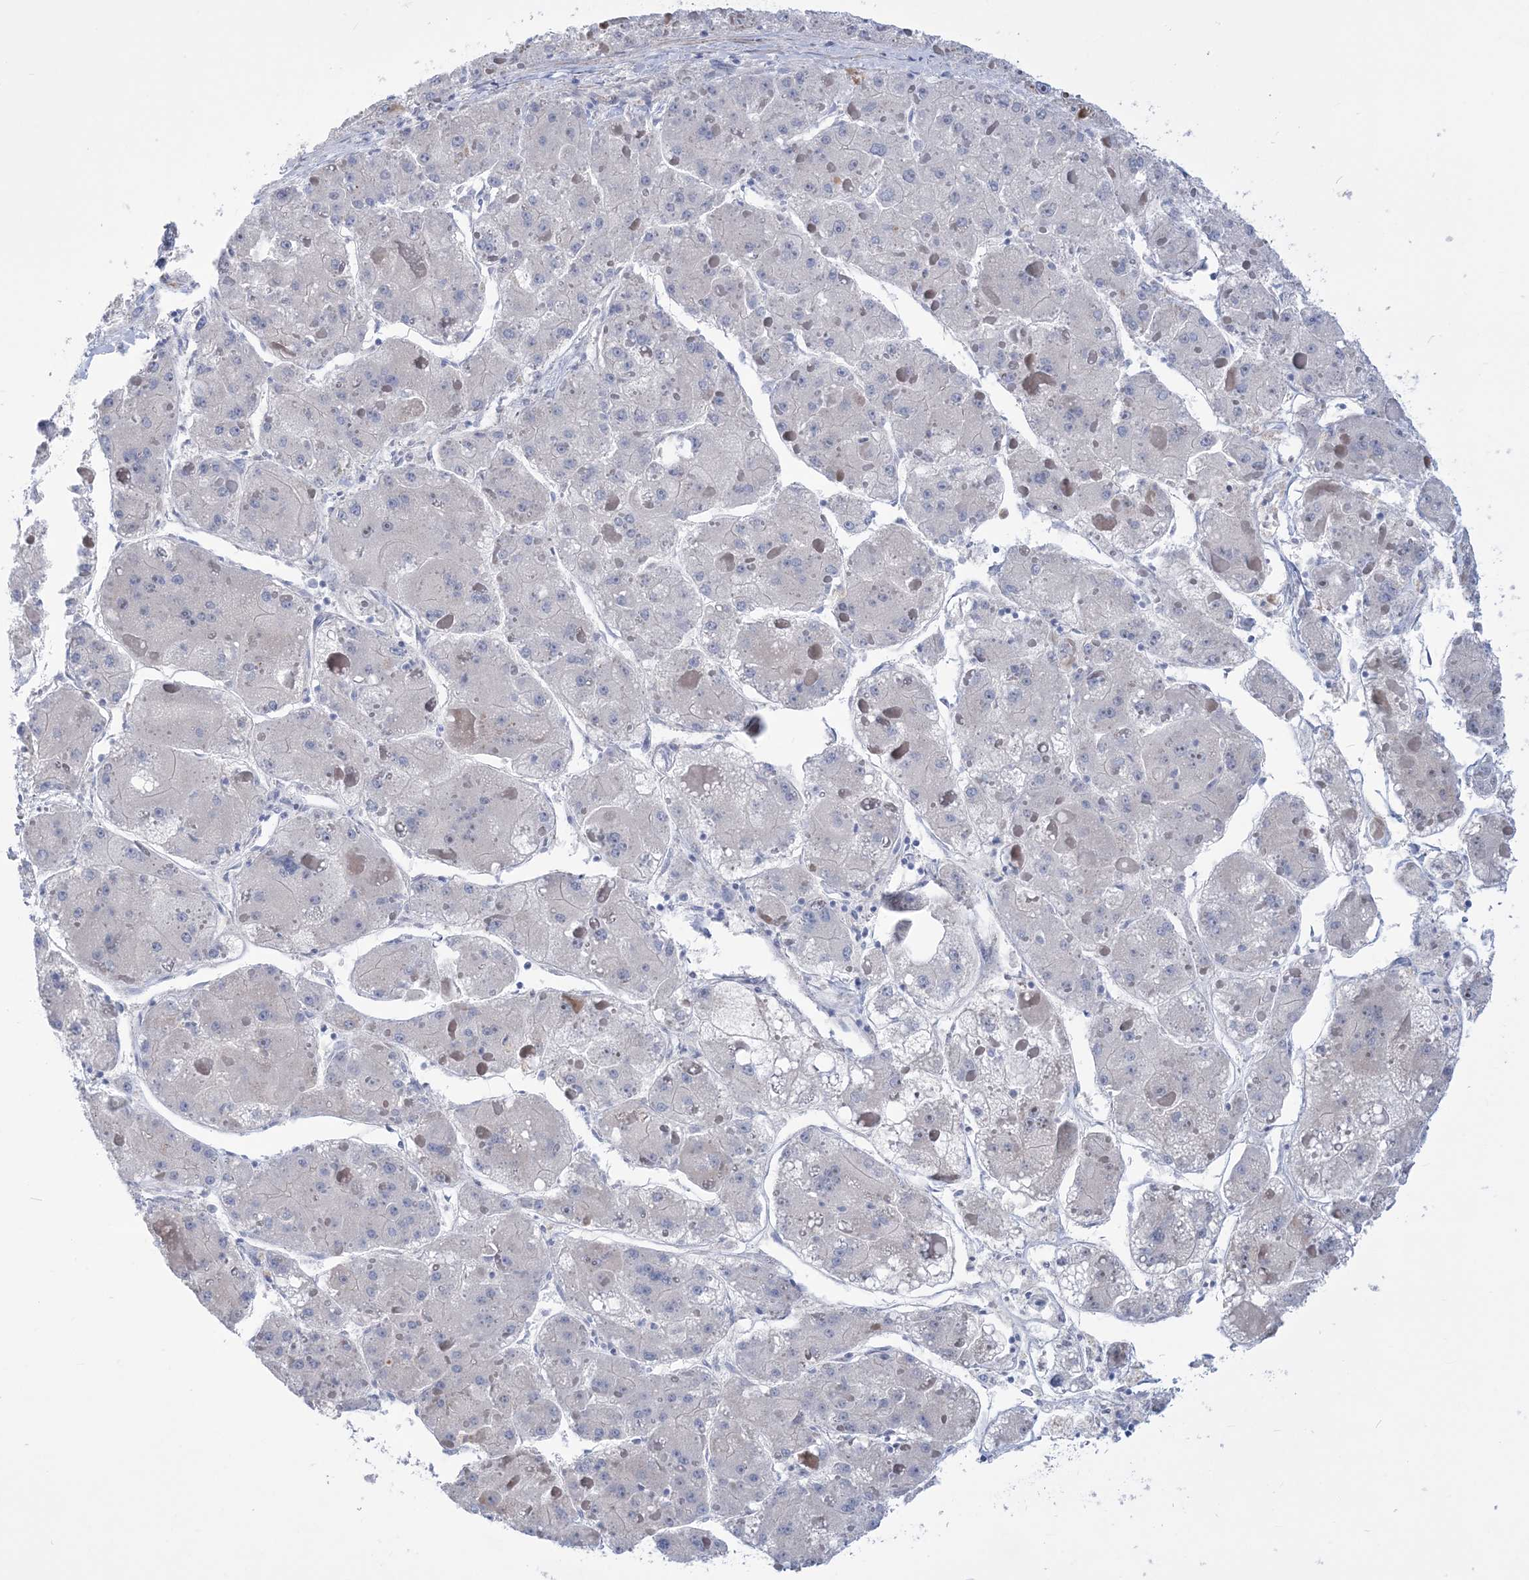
{"staining": {"intensity": "negative", "quantity": "none", "location": "none"}, "tissue": "liver cancer", "cell_type": "Tumor cells", "image_type": "cancer", "snomed": [{"axis": "morphology", "description": "Carcinoma, Hepatocellular, NOS"}, {"axis": "topography", "description": "Liver"}], "caption": "High magnification brightfield microscopy of liver cancer (hepatocellular carcinoma) stained with DAB (brown) and counterstained with hematoxylin (blue): tumor cells show no significant staining.", "gene": "WDR74", "patient": {"sex": "female", "age": 73}}